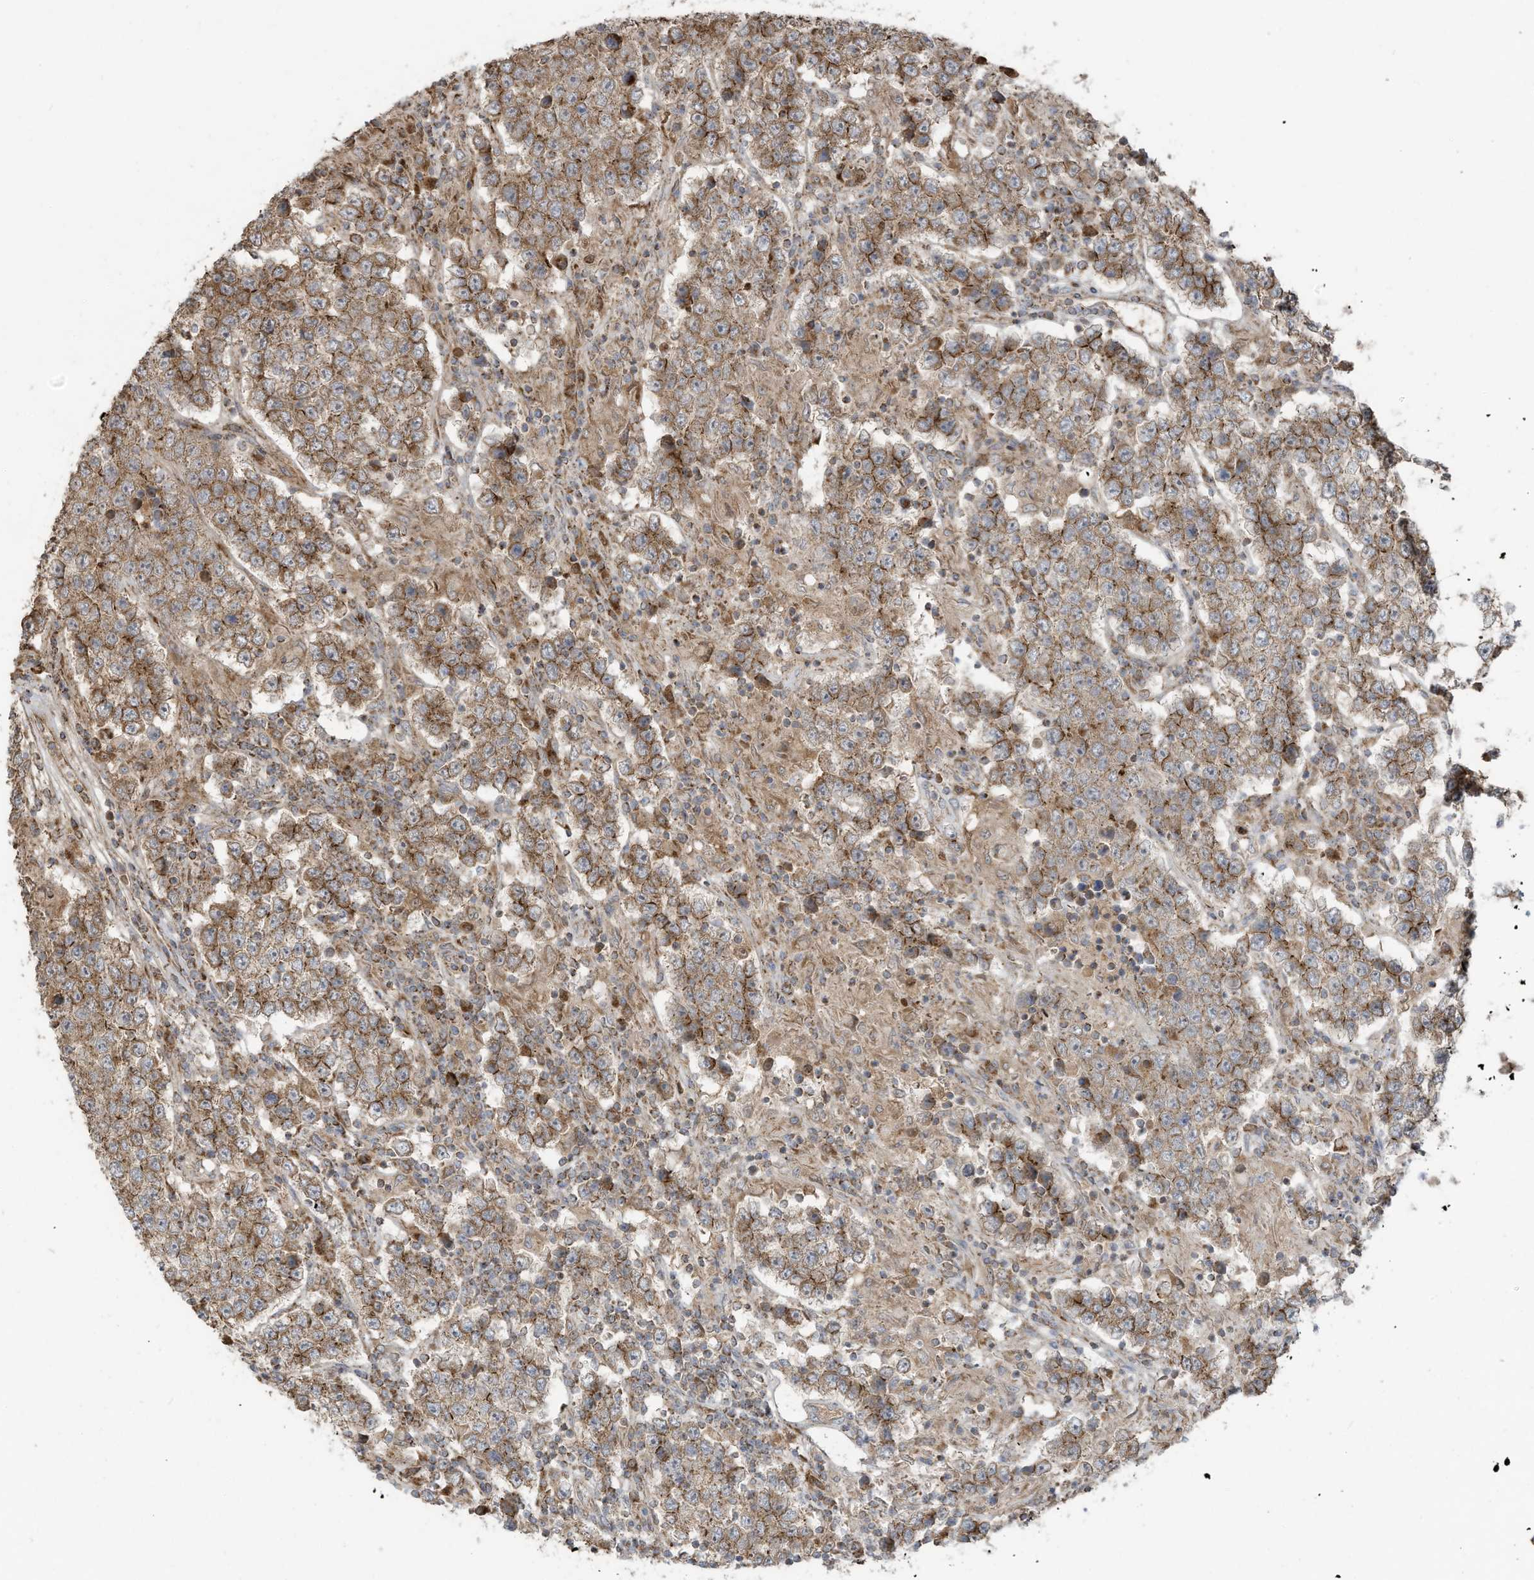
{"staining": {"intensity": "moderate", "quantity": ">75%", "location": "cytoplasmic/membranous"}, "tissue": "testis cancer", "cell_type": "Tumor cells", "image_type": "cancer", "snomed": [{"axis": "morphology", "description": "Normal tissue, NOS"}, {"axis": "morphology", "description": "Urothelial carcinoma, High grade"}, {"axis": "morphology", "description": "Seminoma, NOS"}, {"axis": "morphology", "description": "Carcinoma, Embryonal, NOS"}, {"axis": "topography", "description": "Urinary bladder"}, {"axis": "topography", "description": "Testis"}], "caption": "Immunohistochemistry (IHC) photomicrograph of testis cancer (seminoma) stained for a protein (brown), which displays medium levels of moderate cytoplasmic/membranous staining in about >75% of tumor cells.", "gene": "C2orf74", "patient": {"sex": "male", "age": 41}}